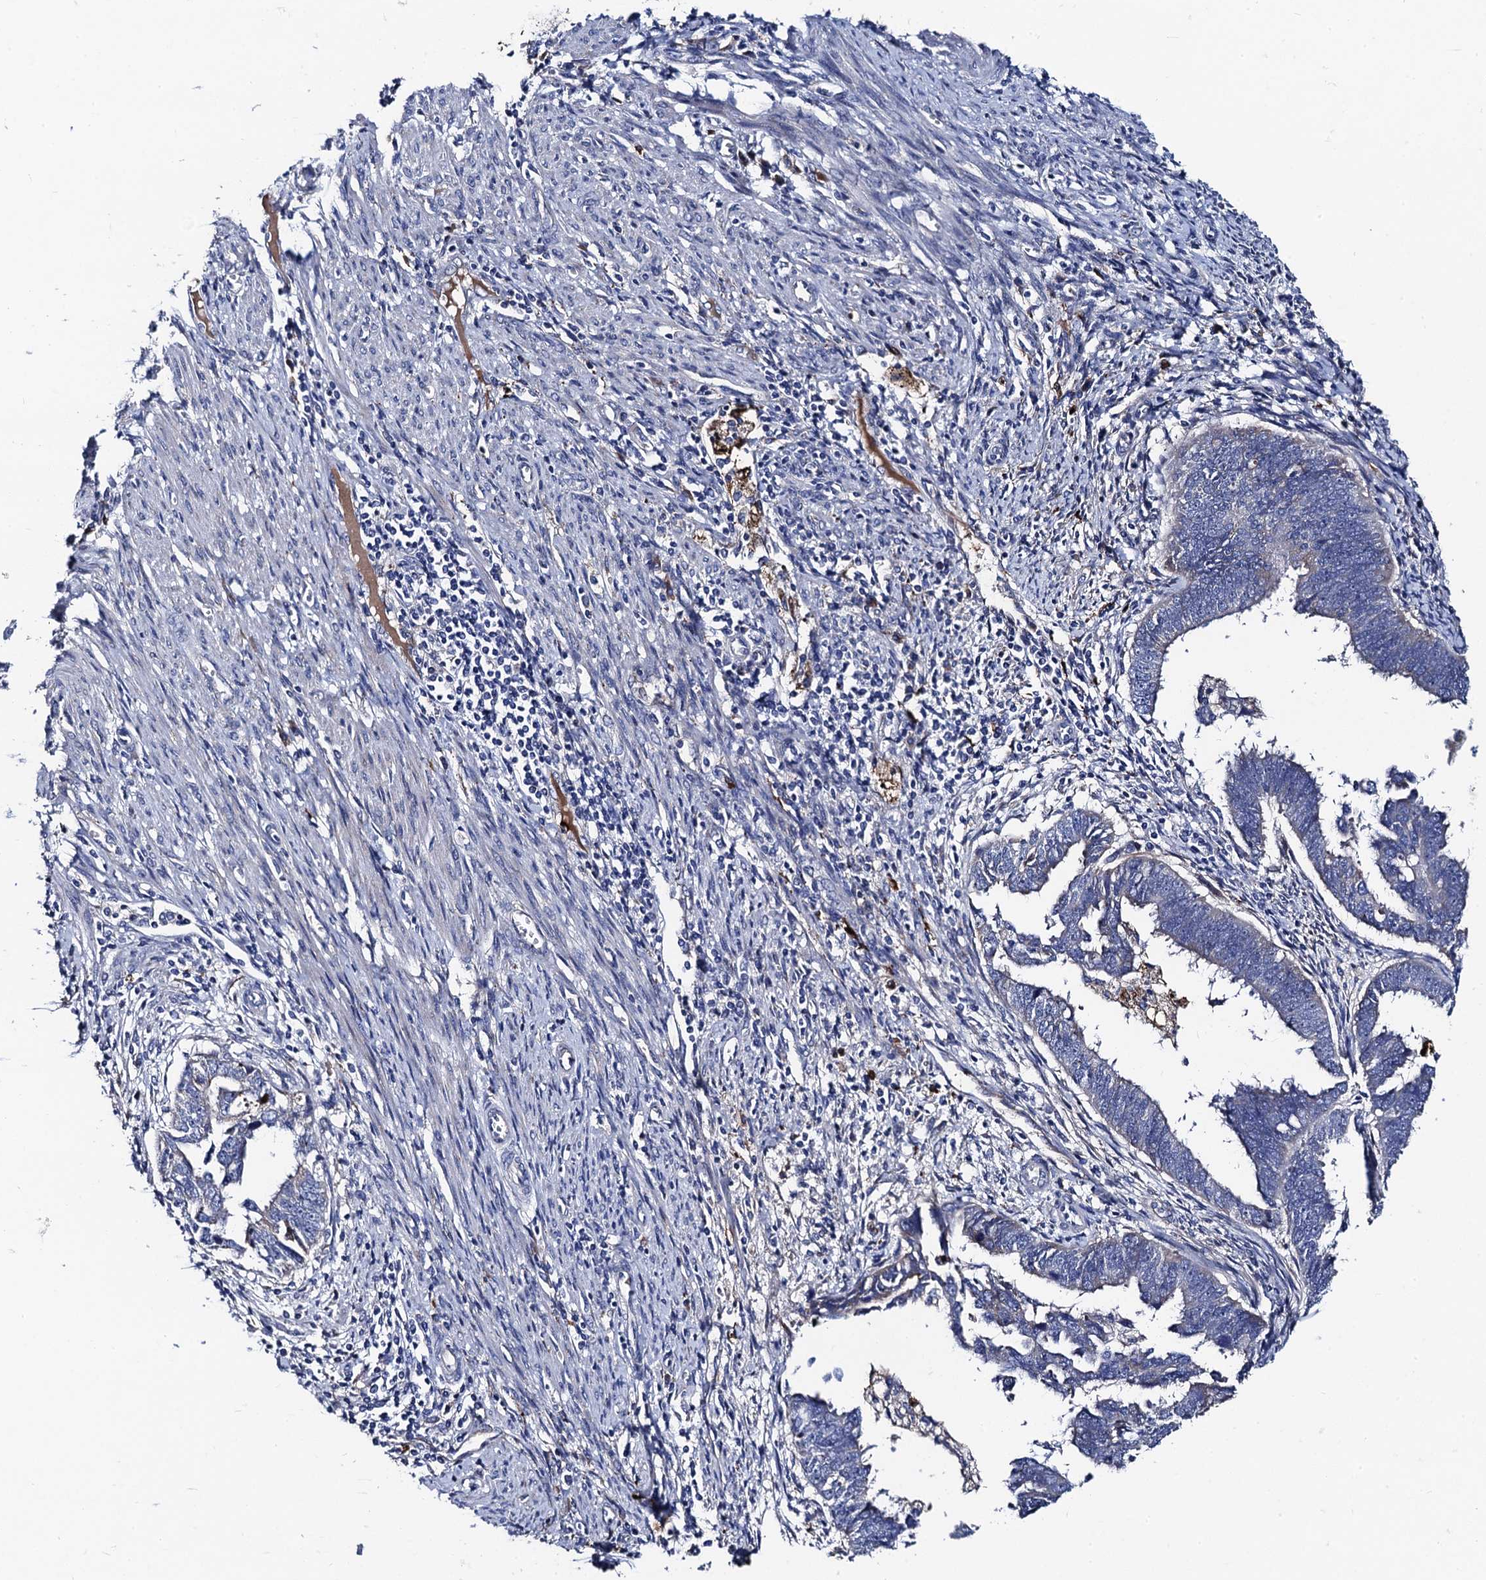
{"staining": {"intensity": "negative", "quantity": "none", "location": "none"}, "tissue": "endometrial cancer", "cell_type": "Tumor cells", "image_type": "cancer", "snomed": [{"axis": "morphology", "description": "Adenocarcinoma, NOS"}, {"axis": "topography", "description": "Endometrium"}], "caption": "This is an IHC micrograph of endometrial cancer (adenocarcinoma). There is no expression in tumor cells.", "gene": "FREM3", "patient": {"sex": "female", "age": 75}}